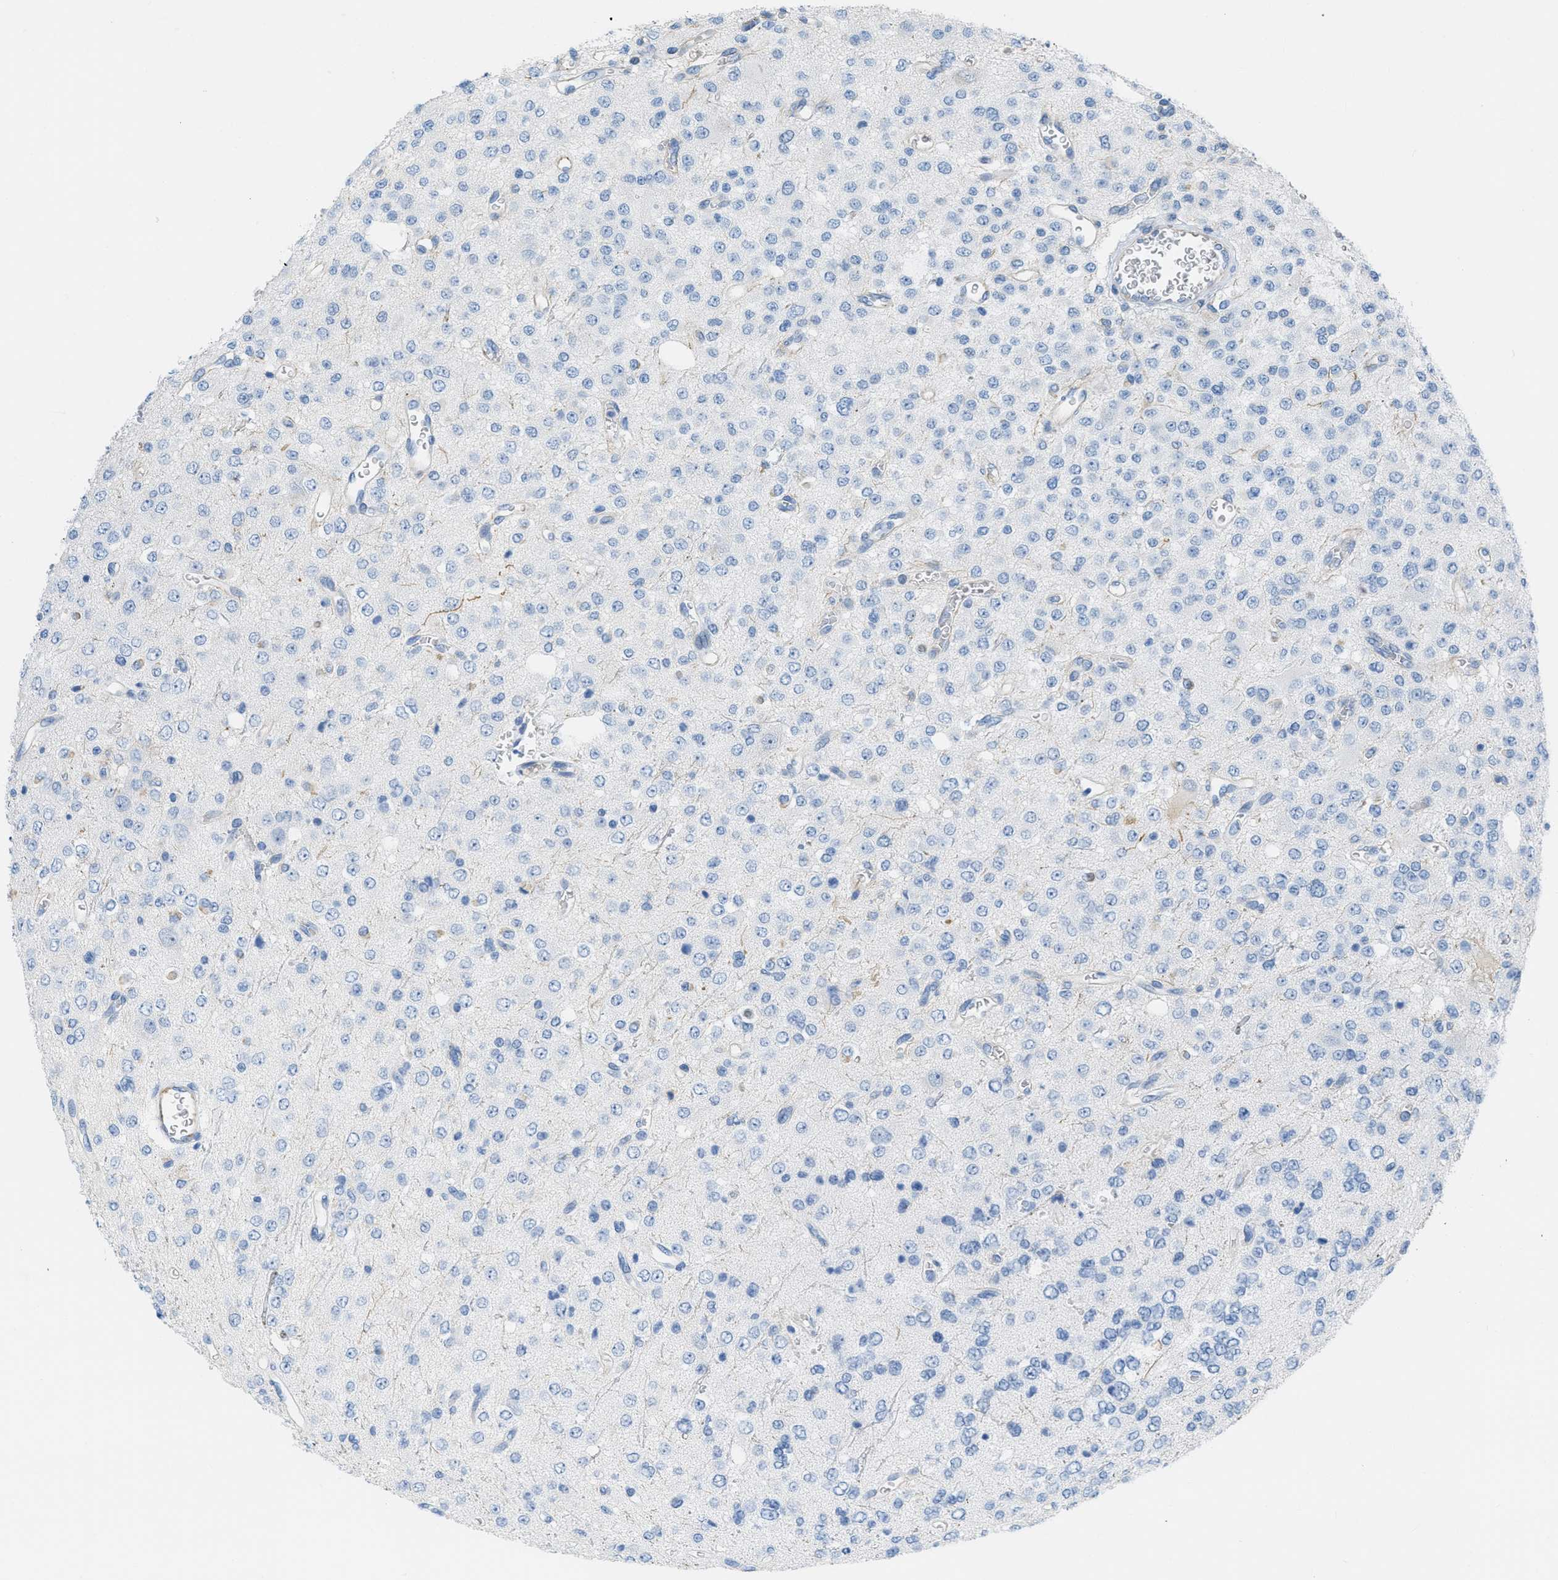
{"staining": {"intensity": "negative", "quantity": "none", "location": "none"}, "tissue": "glioma", "cell_type": "Tumor cells", "image_type": "cancer", "snomed": [{"axis": "morphology", "description": "Glioma, malignant, Low grade"}, {"axis": "topography", "description": "Brain"}], "caption": "This is an immunohistochemistry photomicrograph of low-grade glioma (malignant). There is no expression in tumor cells.", "gene": "SLC12A1", "patient": {"sex": "male", "age": 38}}